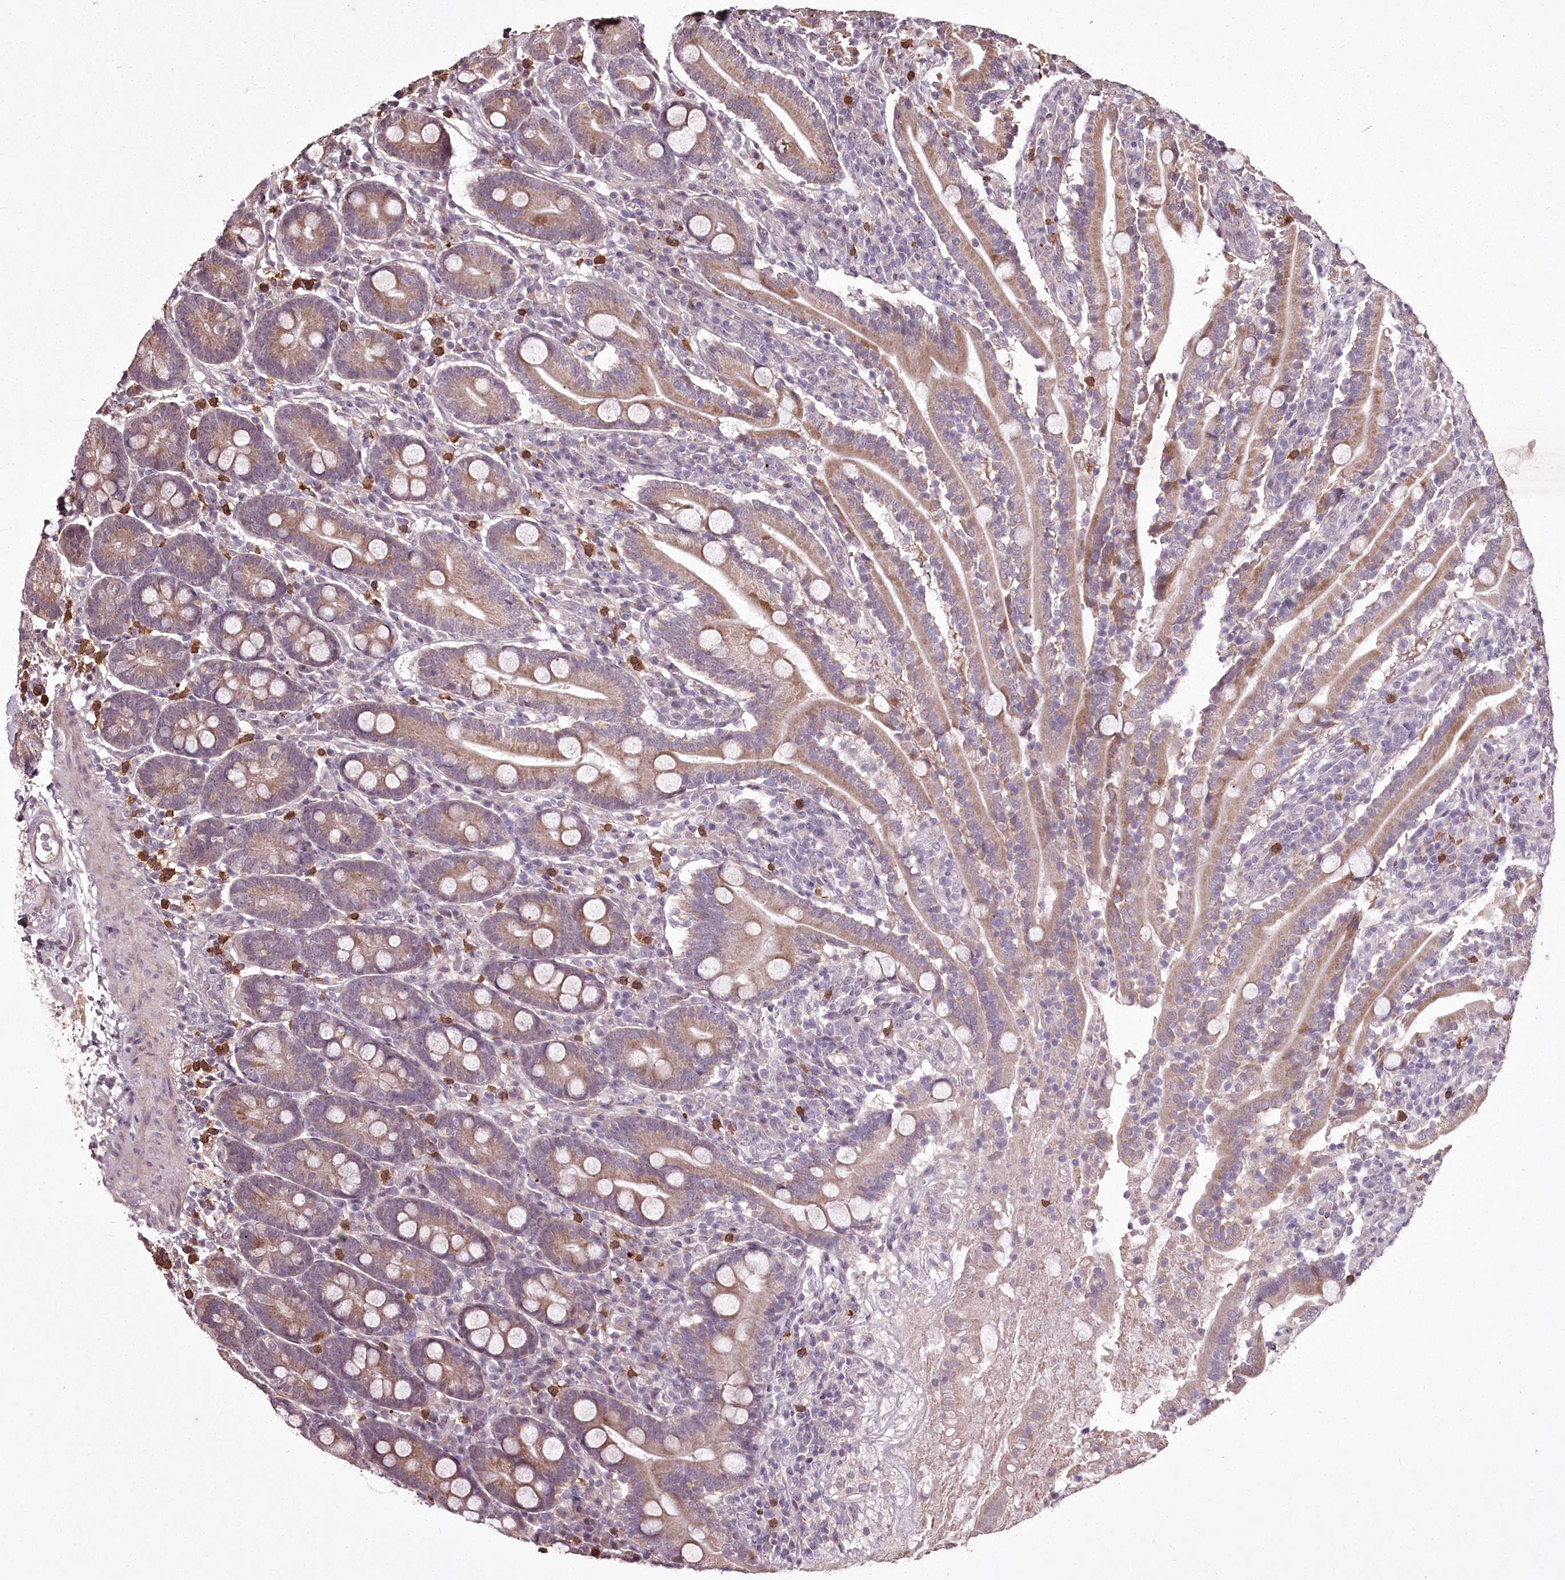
{"staining": {"intensity": "moderate", "quantity": ">75%", "location": "cytoplasmic/membranous"}, "tissue": "duodenum", "cell_type": "Glandular cells", "image_type": "normal", "snomed": [{"axis": "morphology", "description": "Normal tissue, NOS"}, {"axis": "topography", "description": "Duodenum"}], "caption": "This micrograph shows benign duodenum stained with immunohistochemistry (IHC) to label a protein in brown. The cytoplasmic/membranous of glandular cells show moderate positivity for the protein. Nuclei are counter-stained blue.", "gene": "ADRA1D", "patient": {"sex": "male", "age": 35}}